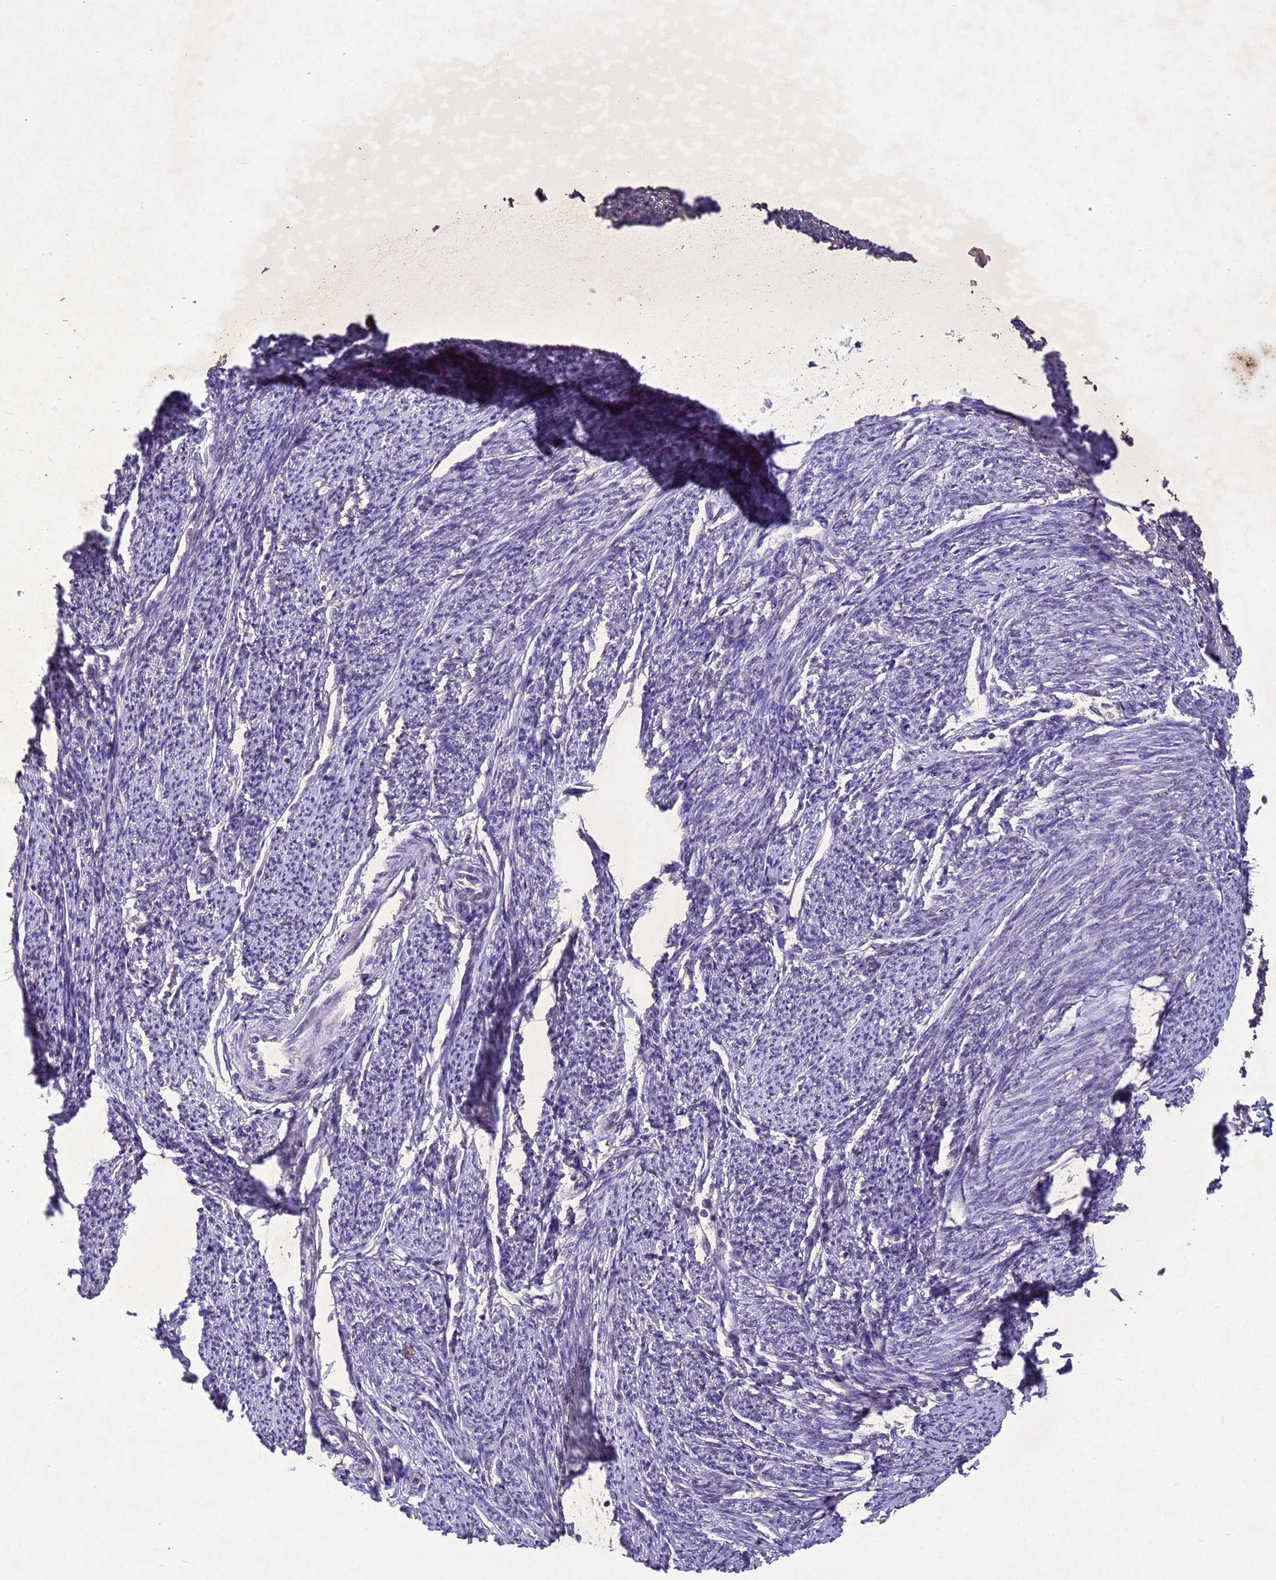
{"staining": {"intensity": "negative", "quantity": "none", "location": "none"}, "tissue": "smooth muscle", "cell_type": "Smooth muscle cells", "image_type": "normal", "snomed": [{"axis": "morphology", "description": "Normal tissue, NOS"}, {"axis": "topography", "description": "Smooth muscle"}, {"axis": "topography", "description": "Uterus"}], "caption": "Immunohistochemical staining of benign human smooth muscle displays no significant expression in smooth muscle cells.", "gene": "NLRP11", "patient": {"sex": "female", "age": 59}}